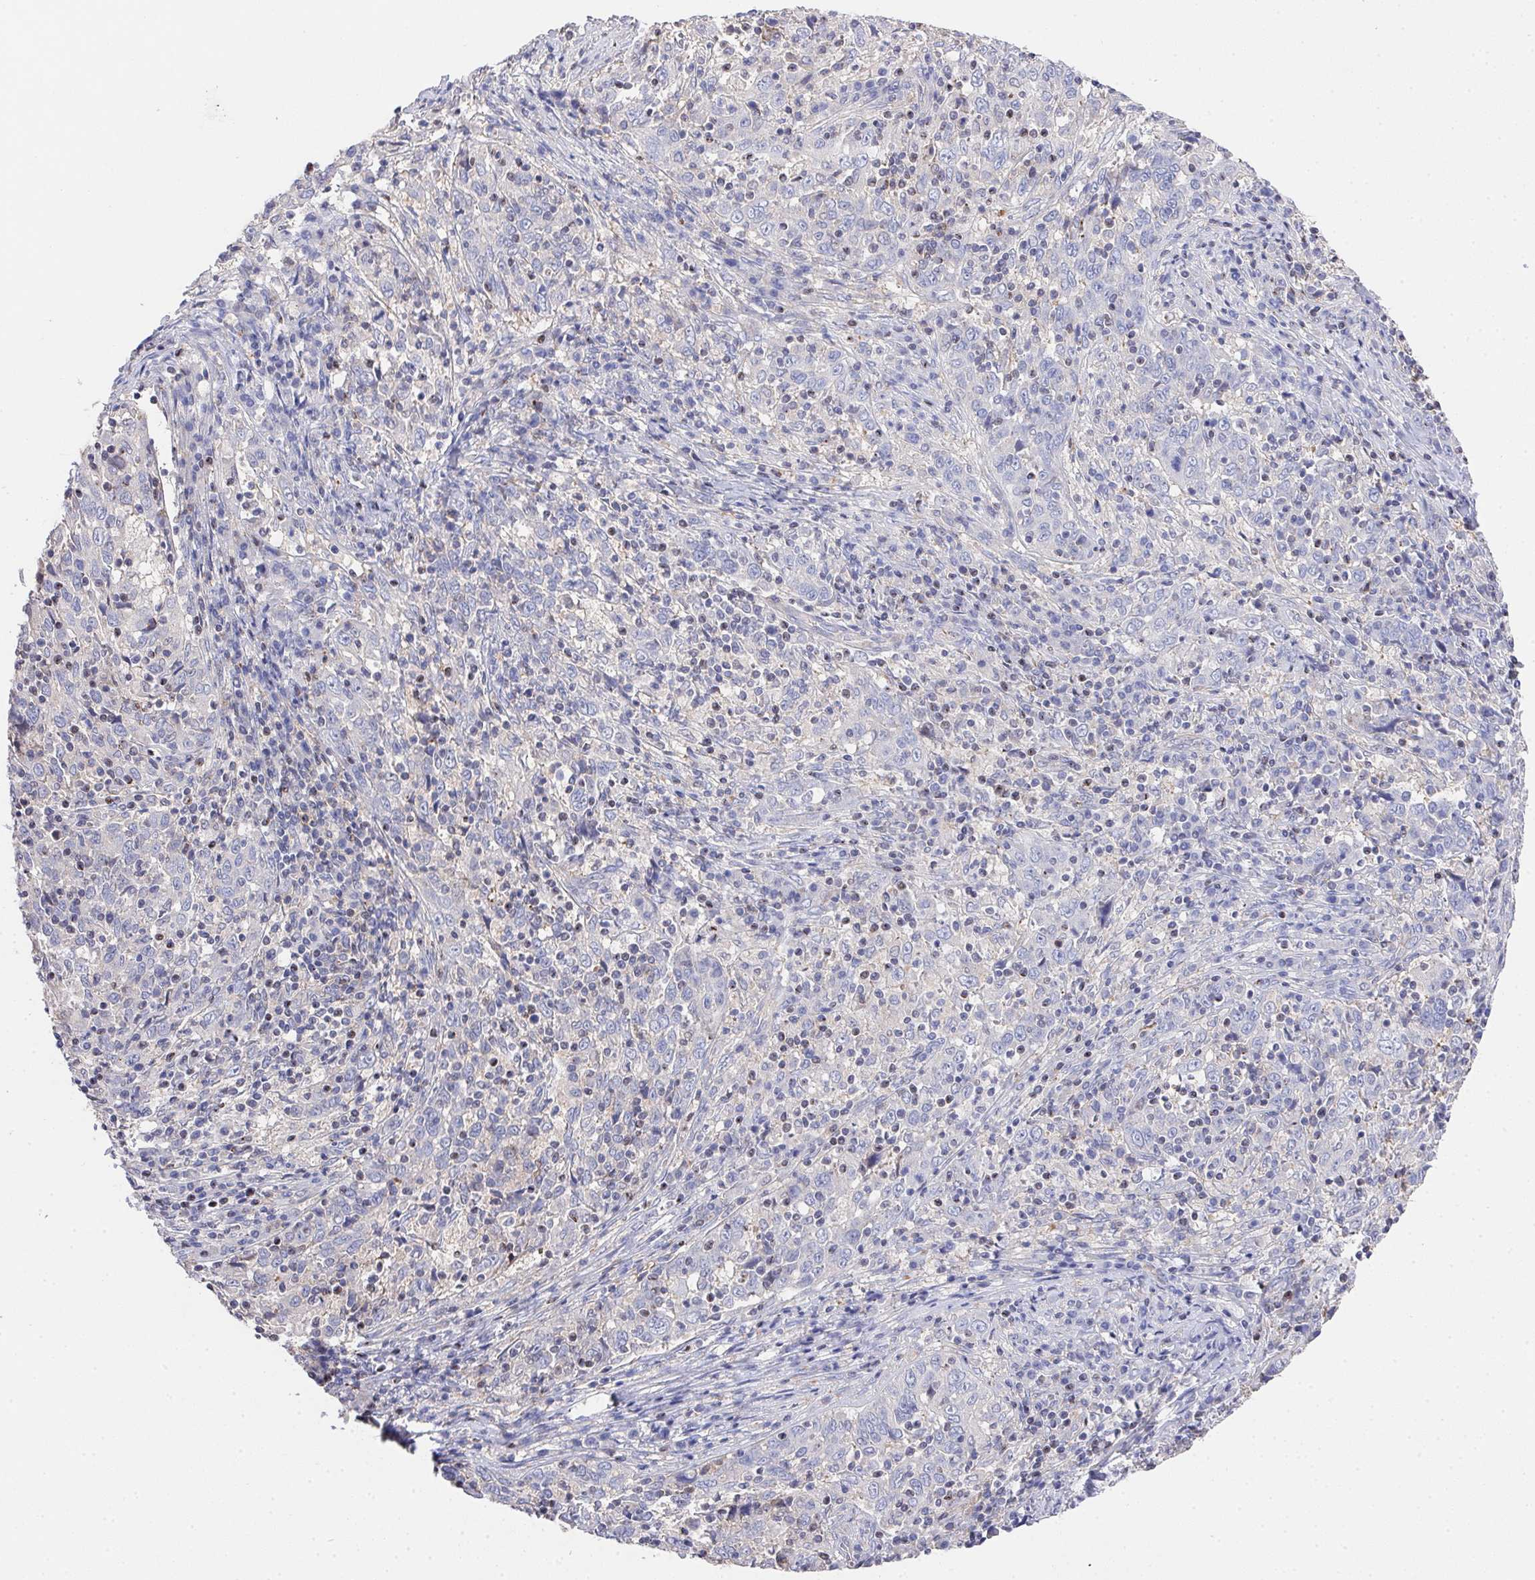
{"staining": {"intensity": "negative", "quantity": "none", "location": "none"}, "tissue": "cervical cancer", "cell_type": "Tumor cells", "image_type": "cancer", "snomed": [{"axis": "morphology", "description": "Squamous cell carcinoma, NOS"}, {"axis": "topography", "description": "Cervix"}], "caption": "Human squamous cell carcinoma (cervical) stained for a protein using immunohistochemistry demonstrates no staining in tumor cells.", "gene": "PRG3", "patient": {"sex": "female", "age": 46}}